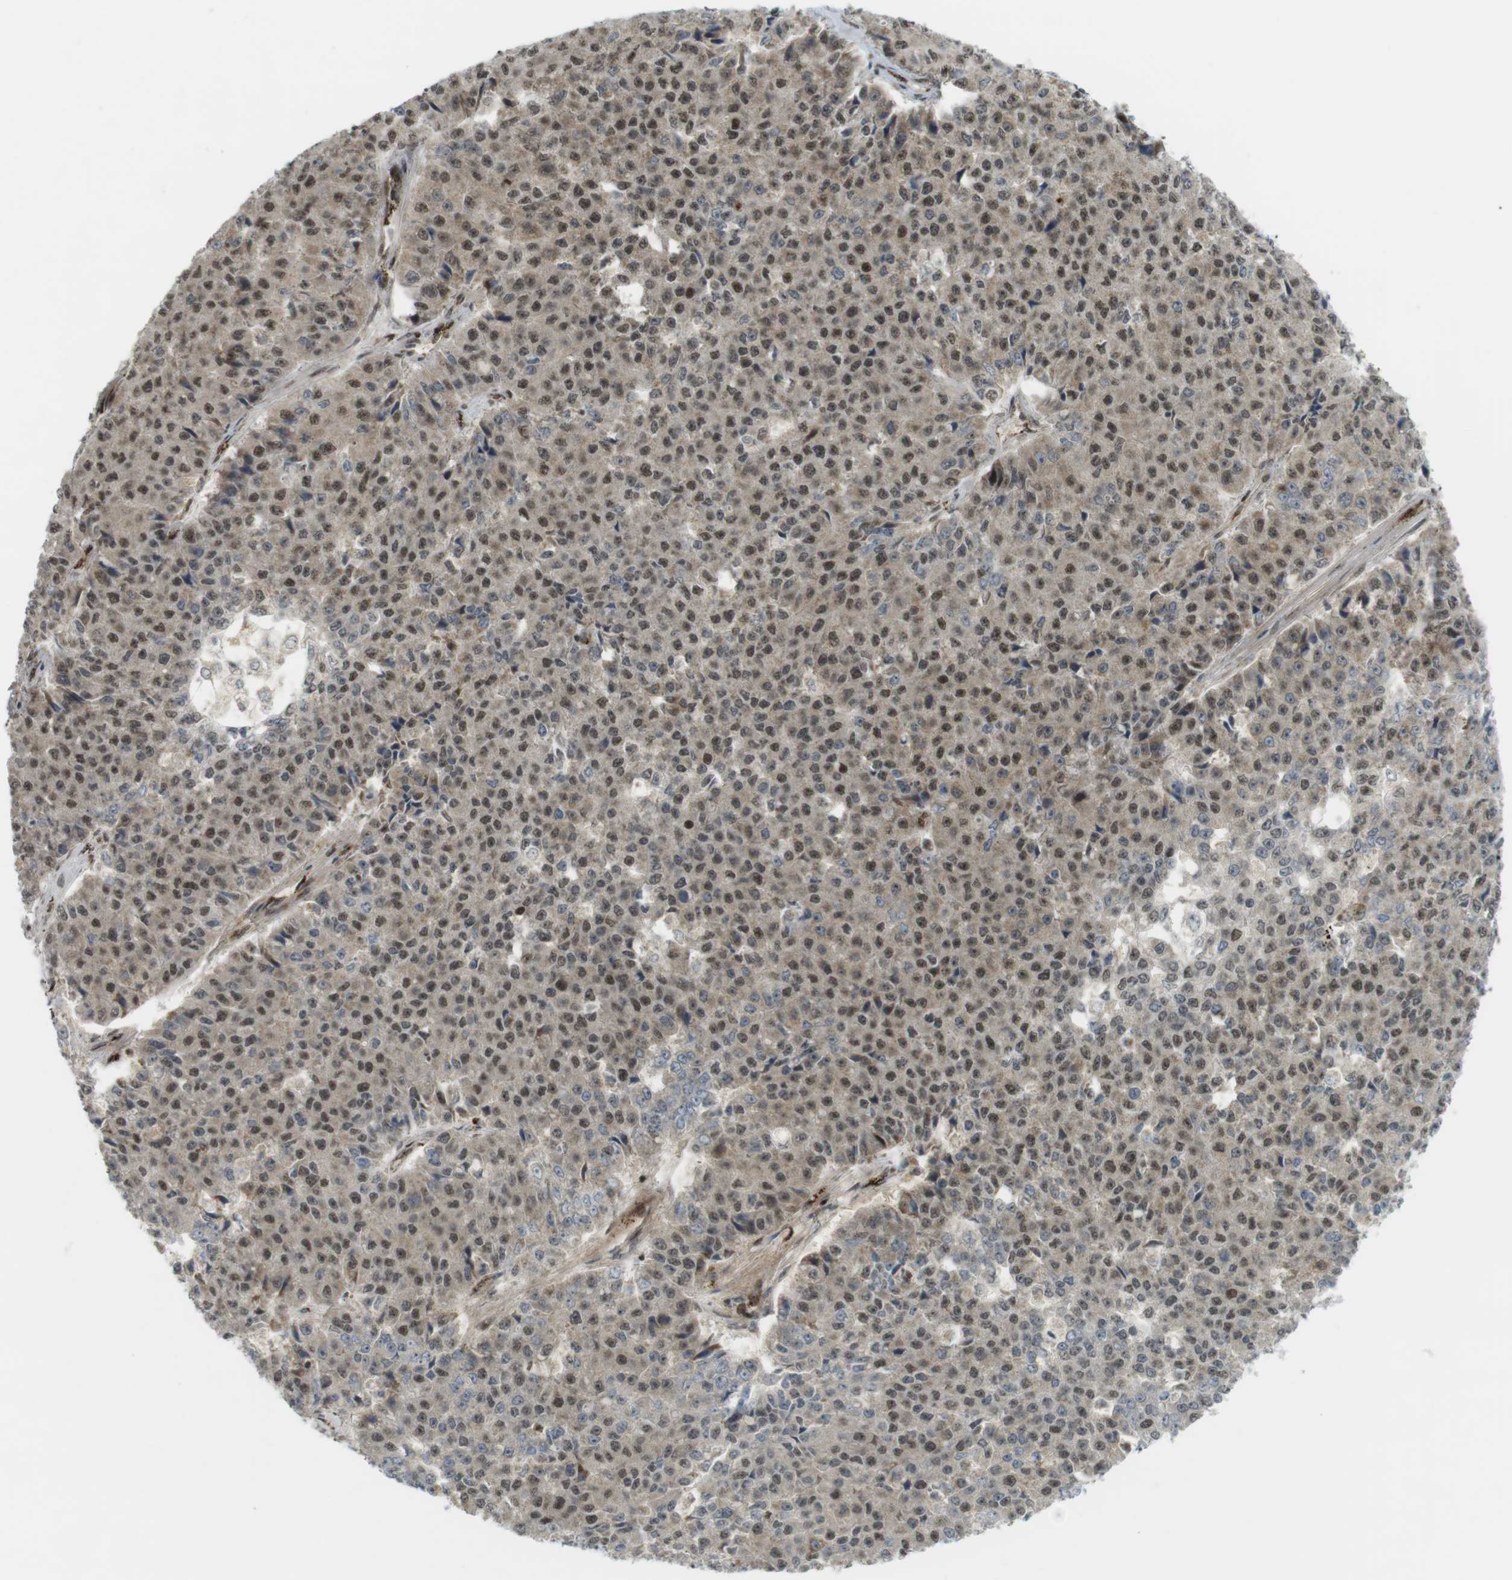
{"staining": {"intensity": "moderate", "quantity": "25%-75%", "location": "cytoplasmic/membranous,nuclear"}, "tissue": "pancreatic cancer", "cell_type": "Tumor cells", "image_type": "cancer", "snomed": [{"axis": "morphology", "description": "Adenocarcinoma, NOS"}, {"axis": "topography", "description": "Pancreas"}], "caption": "Pancreatic cancer (adenocarcinoma) was stained to show a protein in brown. There is medium levels of moderate cytoplasmic/membranous and nuclear positivity in about 25%-75% of tumor cells.", "gene": "PPP1R13B", "patient": {"sex": "male", "age": 50}}